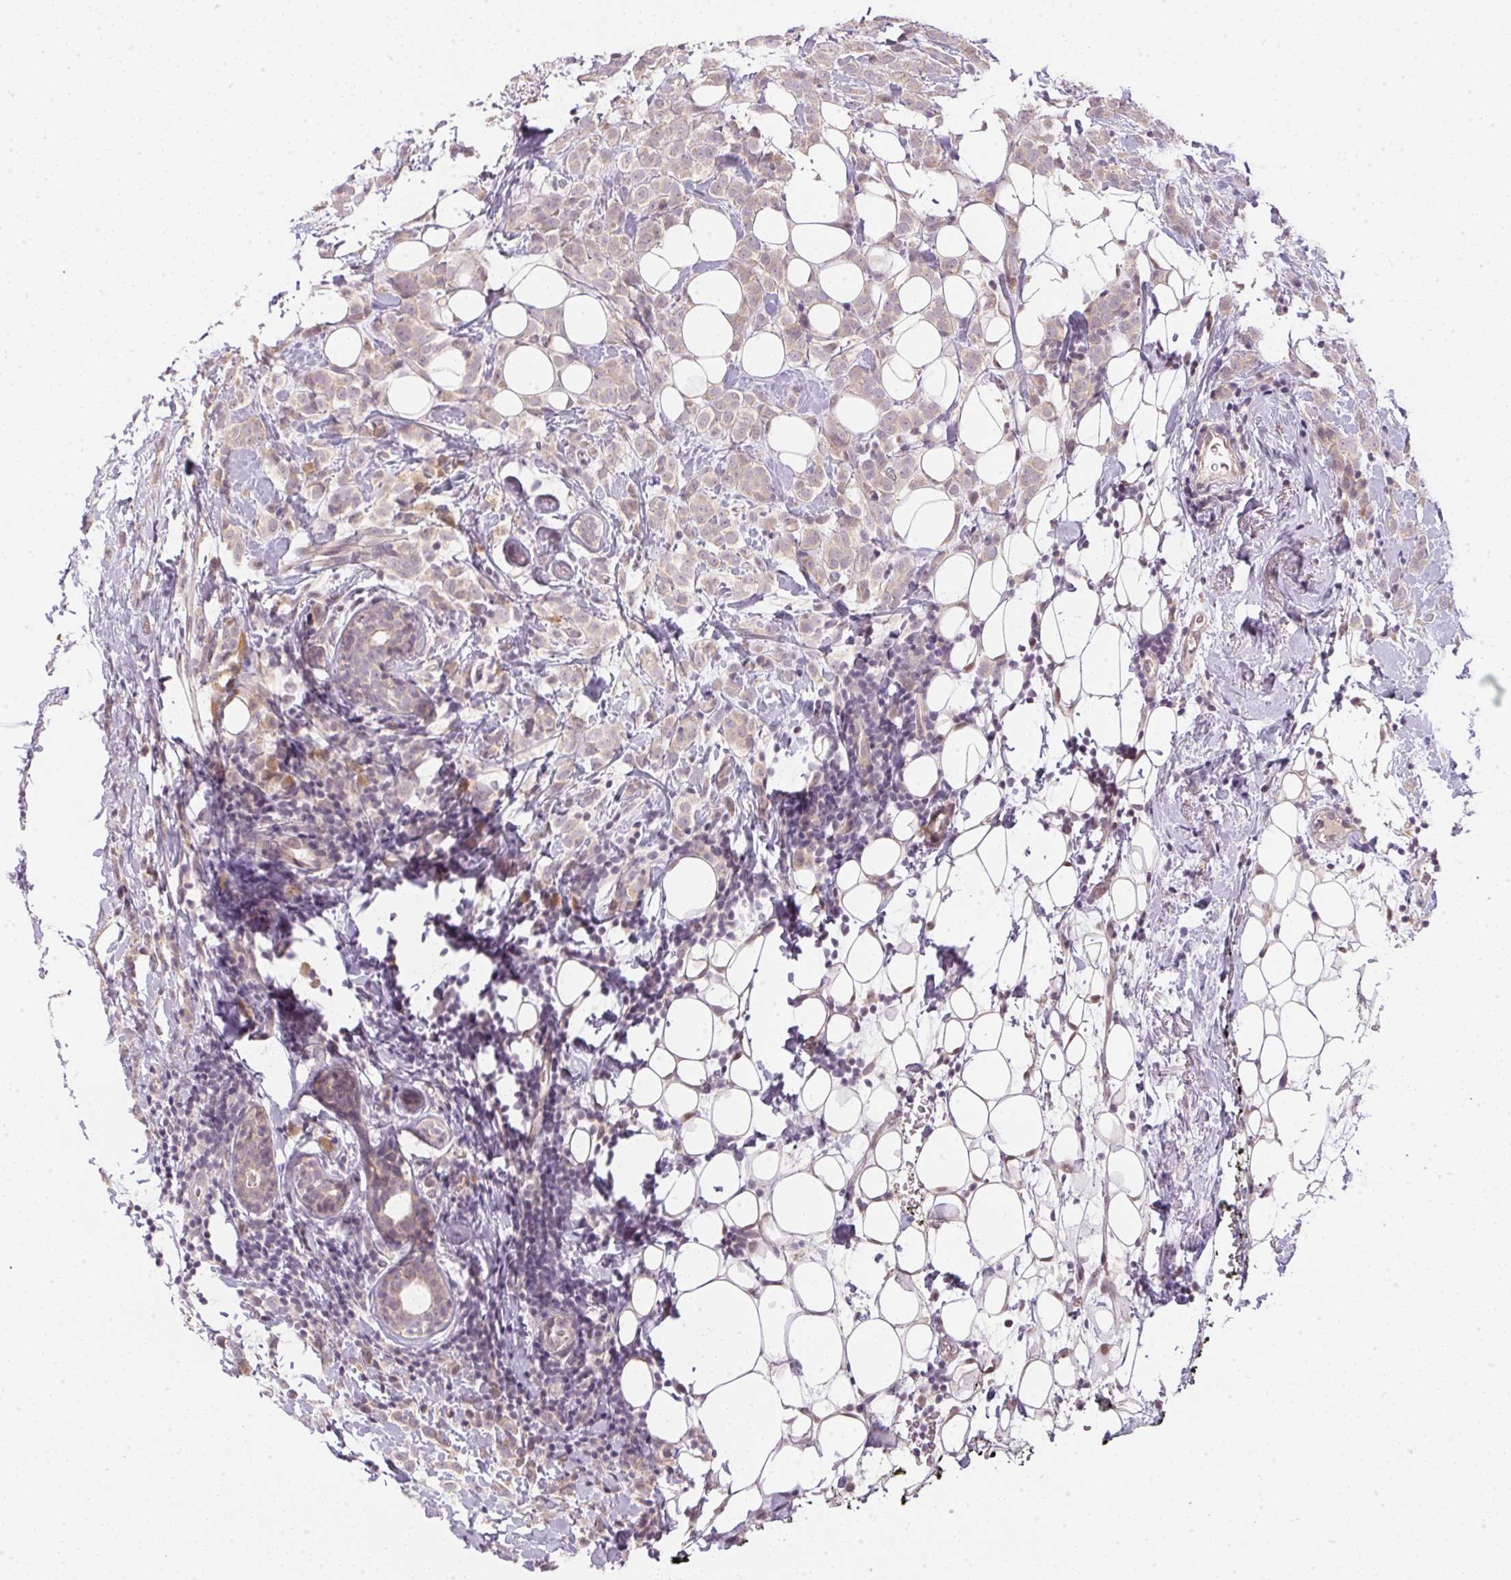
{"staining": {"intensity": "negative", "quantity": "none", "location": "none"}, "tissue": "breast cancer", "cell_type": "Tumor cells", "image_type": "cancer", "snomed": [{"axis": "morphology", "description": "Lobular carcinoma"}, {"axis": "topography", "description": "Breast"}], "caption": "This is an immunohistochemistry image of human breast cancer. There is no positivity in tumor cells.", "gene": "TTC23L", "patient": {"sex": "female", "age": 49}}